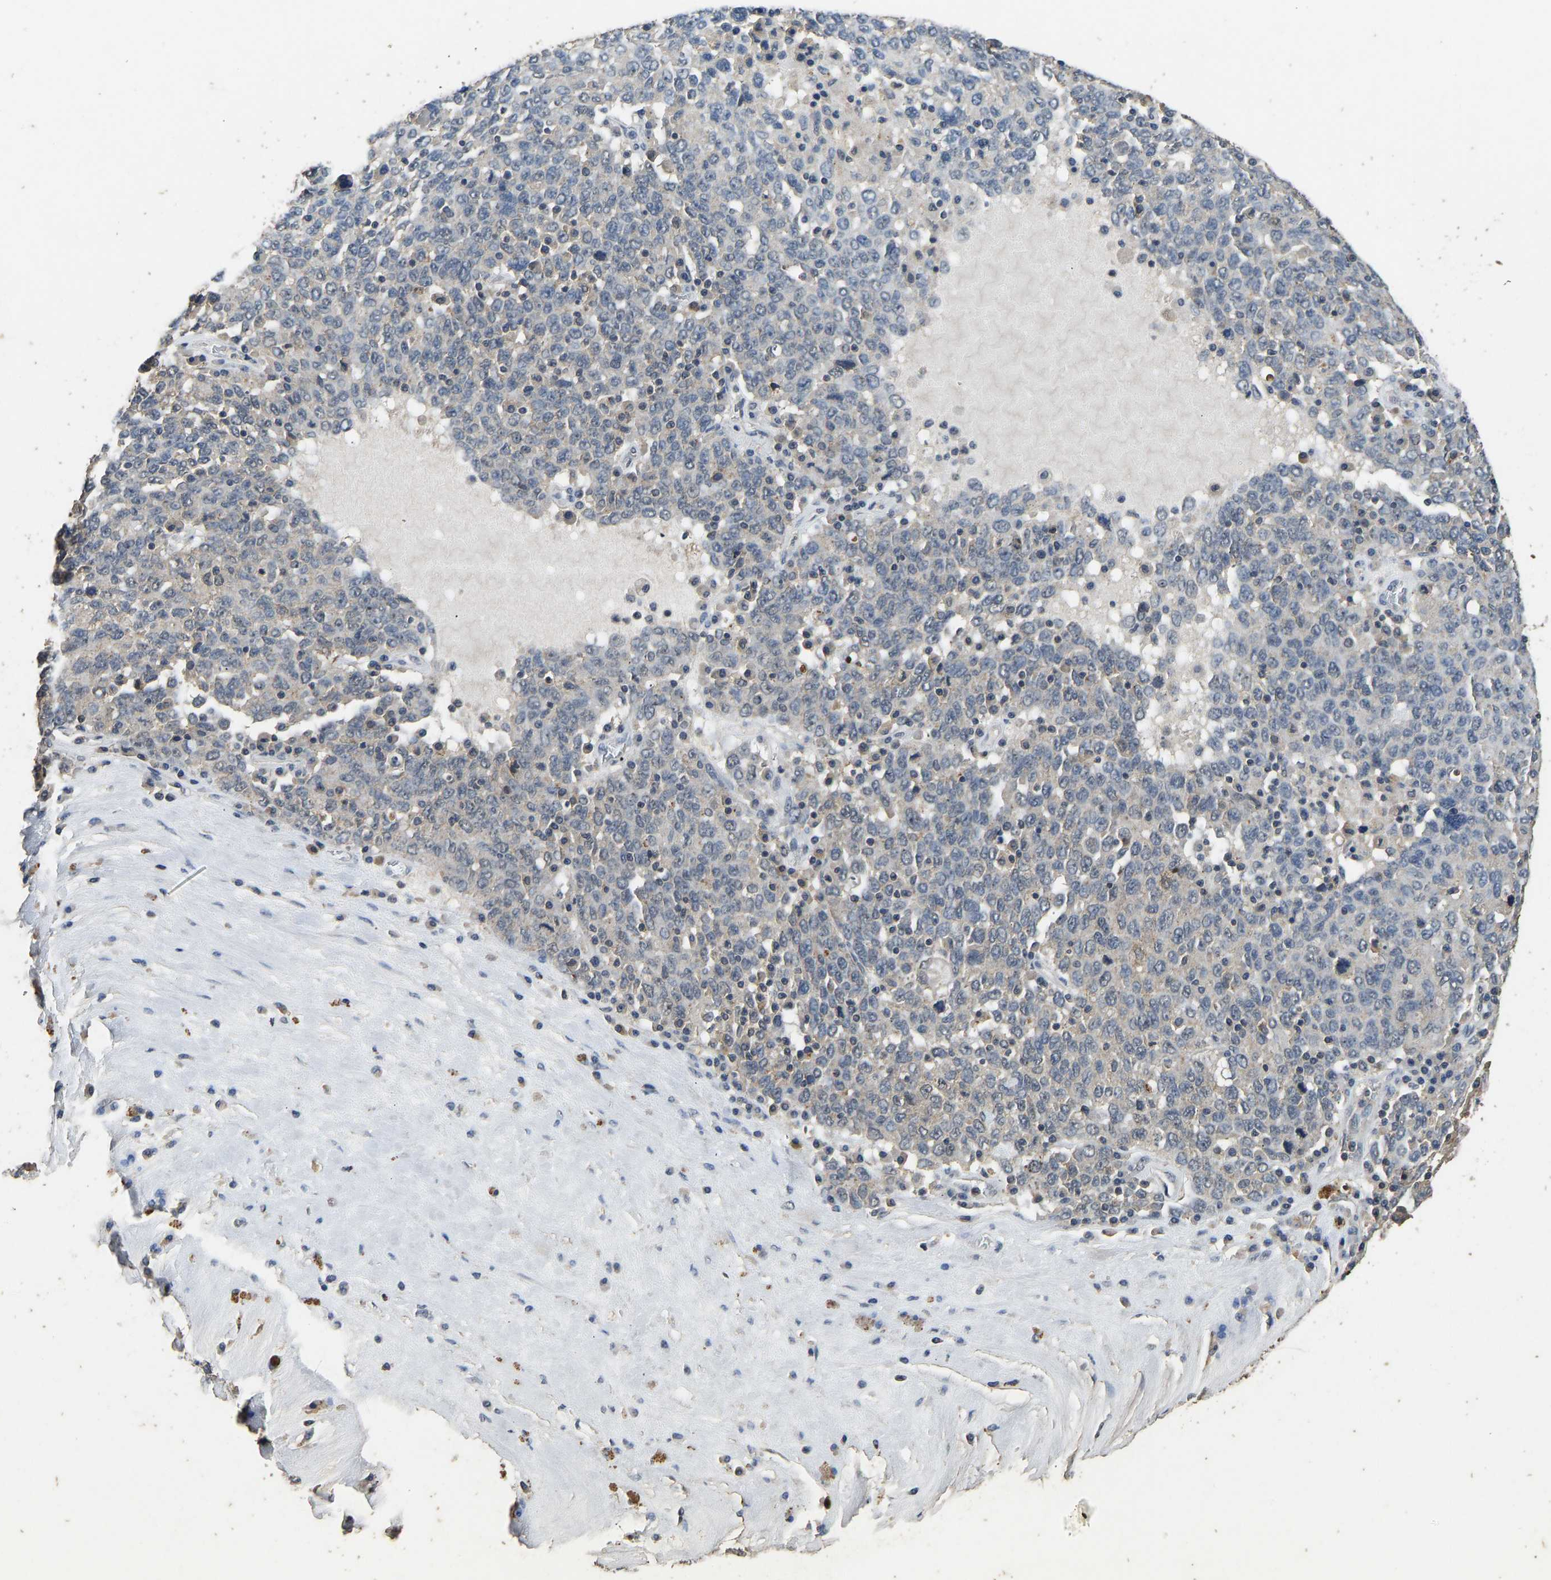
{"staining": {"intensity": "negative", "quantity": "none", "location": "none"}, "tissue": "ovarian cancer", "cell_type": "Tumor cells", "image_type": "cancer", "snomed": [{"axis": "morphology", "description": "Carcinoma, endometroid"}, {"axis": "topography", "description": "Ovary"}], "caption": "A high-resolution image shows IHC staining of ovarian endometroid carcinoma, which demonstrates no significant positivity in tumor cells.", "gene": "CIDEC", "patient": {"sex": "female", "age": 62}}